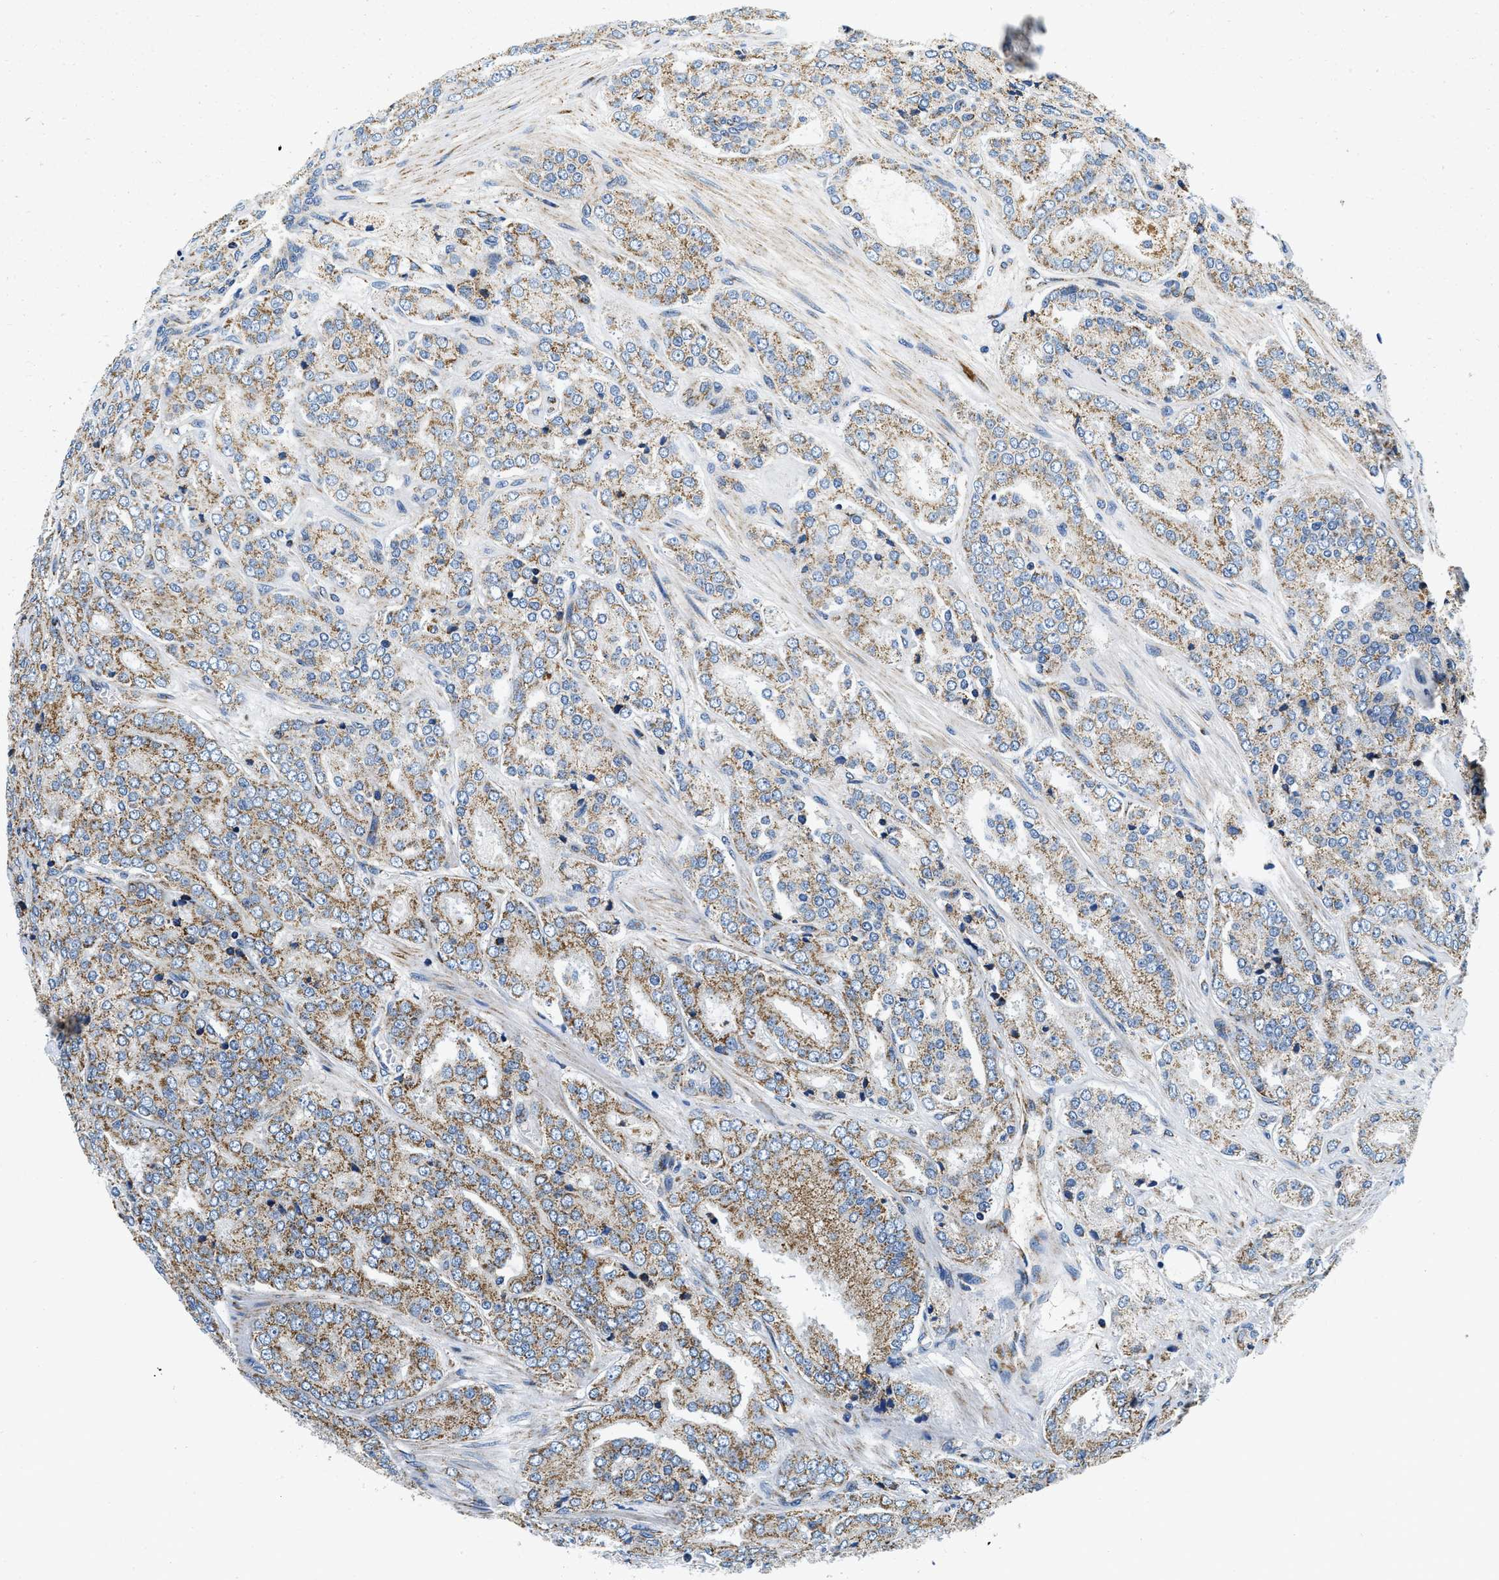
{"staining": {"intensity": "moderate", "quantity": ">75%", "location": "cytoplasmic/membranous"}, "tissue": "prostate cancer", "cell_type": "Tumor cells", "image_type": "cancer", "snomed": [{"axis": "morphology", "description": "Adenocarcinoma, High grade"}, {"axis": "topography", "description": "Prostate"}], "caption": "Protein analysis of prostate cancer tissue demonstrates moderate cytoplasmic/membranous staining in approximately >75% of tumor cells.", "gene": "SAMD4B", "patient": {"sex": "male", "age": 65}}